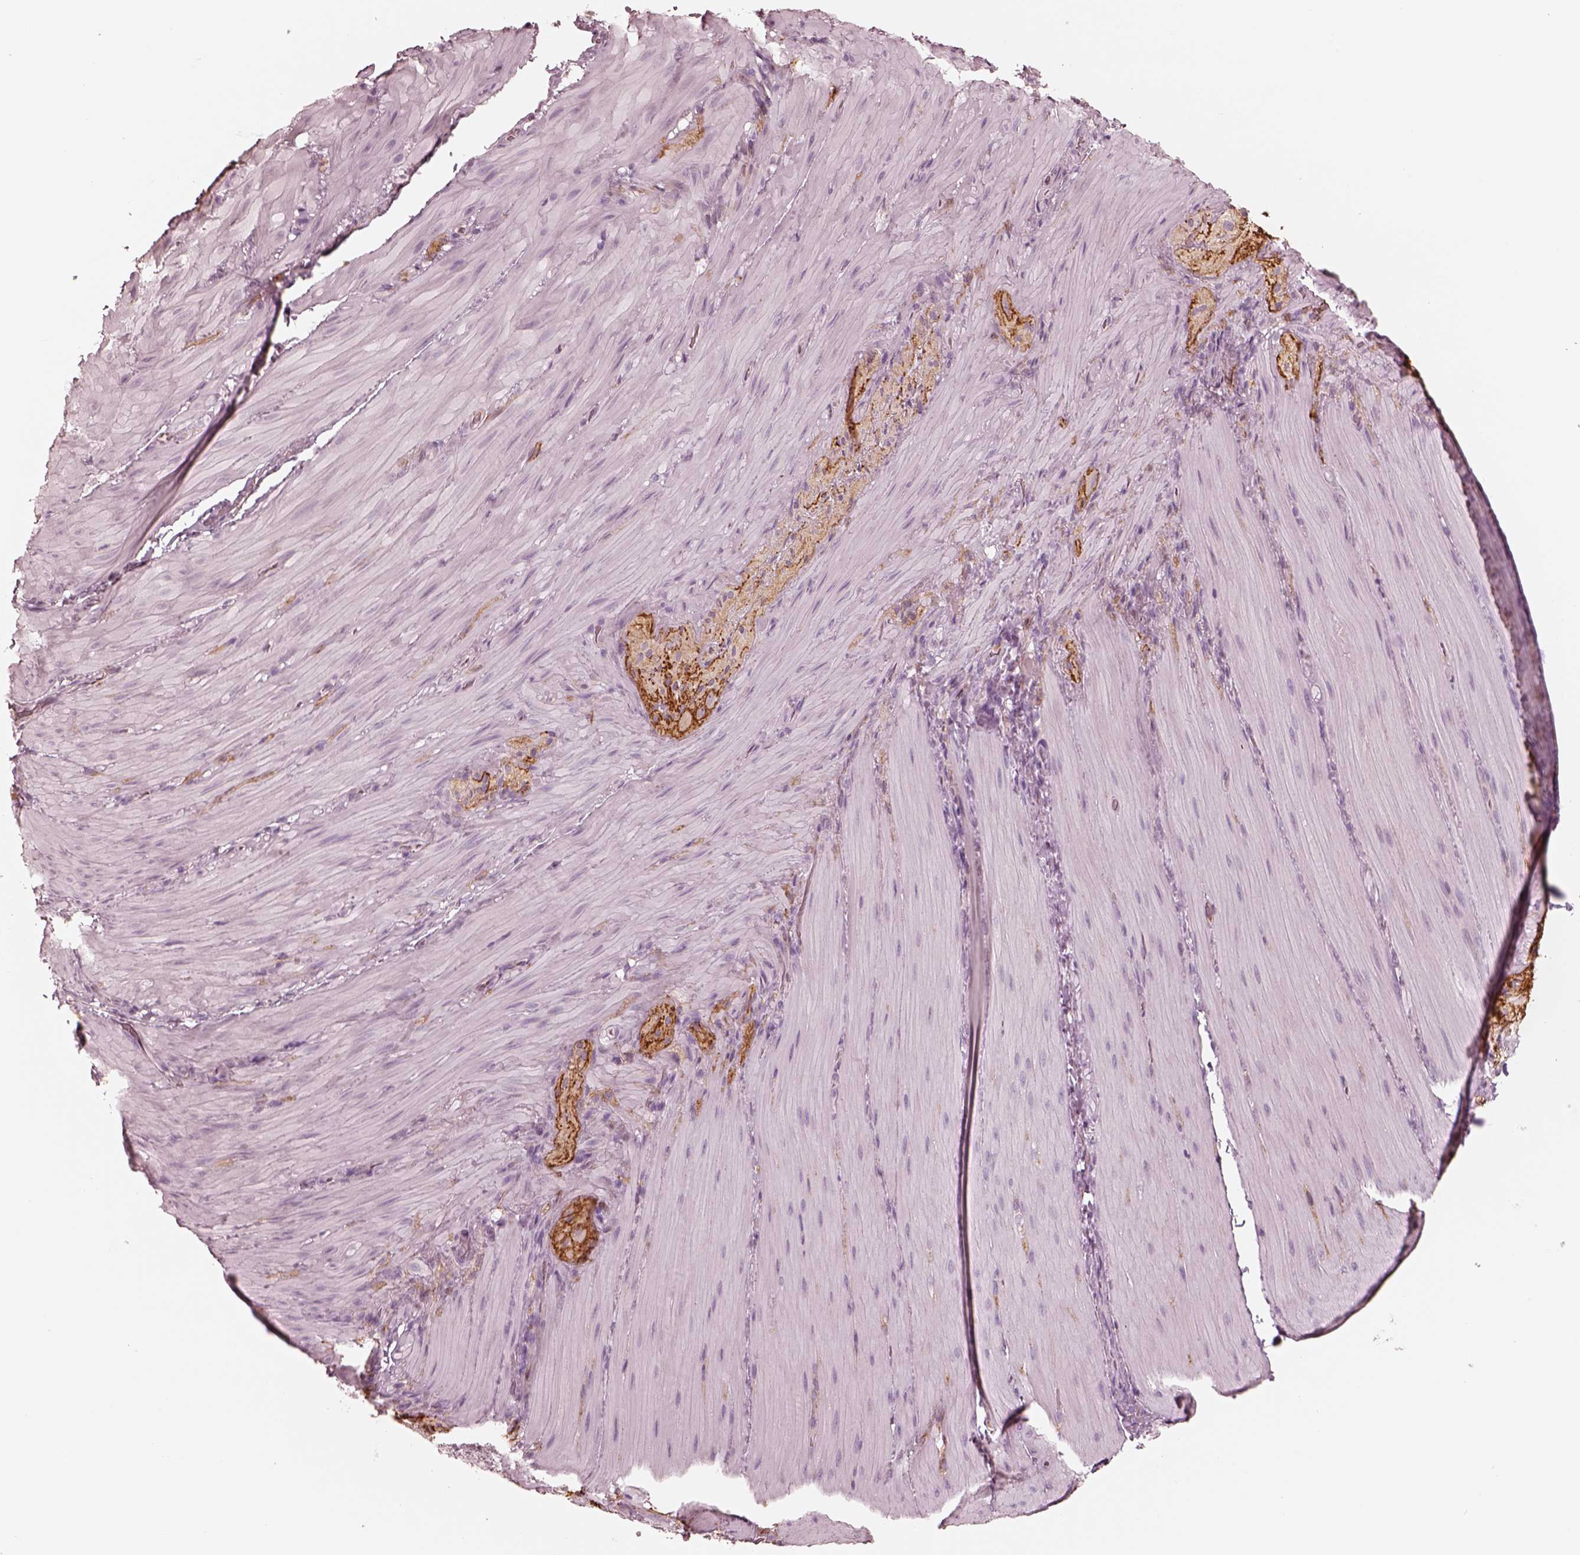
{"staining": {"intensity": "negative", "quantity": "none", "location": "none"}, "tissue": "smooth muscle", "cell_type": "Smooth muscle cells", "image_type": "normal", "snomed": [{"axis": "morphology", "description": "Normal tissue, NOS"}, {"axis": "topography", "description": "Smooth muscle"}, {"axis": "topography", "description": "Colon"}], "caption": "Immunohistochemical staining of unremarkable smooth muscle displays no significant positivity in smooth muscle cells.", "gene": "GPRIN1", "patient": {"sex": "male", "age": 73}}